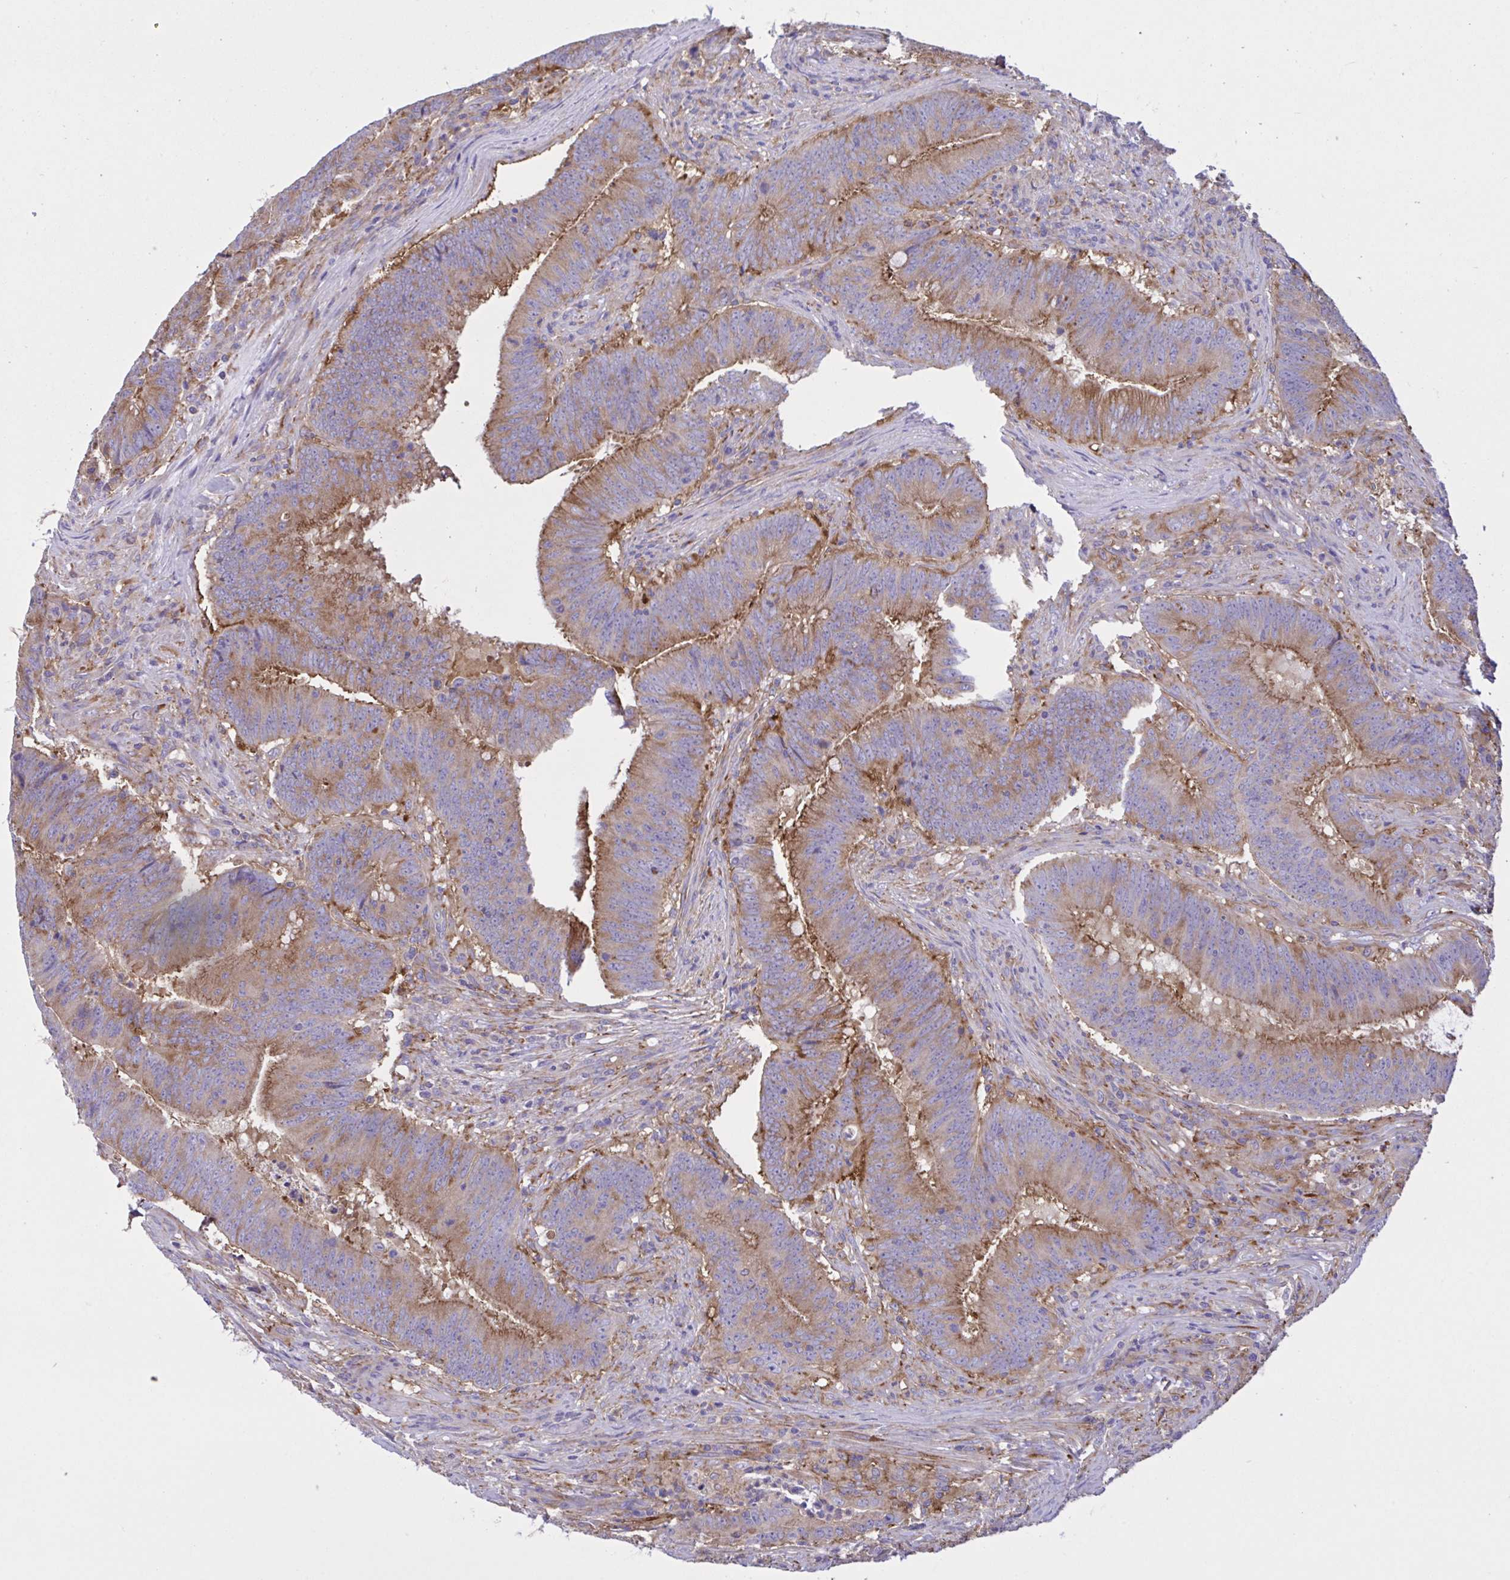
{"staining": {"intensity": "strong", "quantity": "25%-75%", "location": "cytoplasmic/membranous"}, "tissue": "colorectal cancer", "cell_type": "Tumor cells", "image_type": "cancer", "snomed": [{"axis": "morphology", "description": "Adenocarcinoma, NOS"}, {"axis": "topography", "description": "Colon"}], "caption": "Brown immunohistochemical staining in adenocarcinoma (colorectal) shows strong cytoplasmic/membranous staining in about 25%-75% of tumor cells. Using DAB (brown) and hematoxylin (blue) stains, captured at high magnification using brightfield microscopy.", "gene": "OR51M1", "patient": {"sex": "female", "age": 87}}